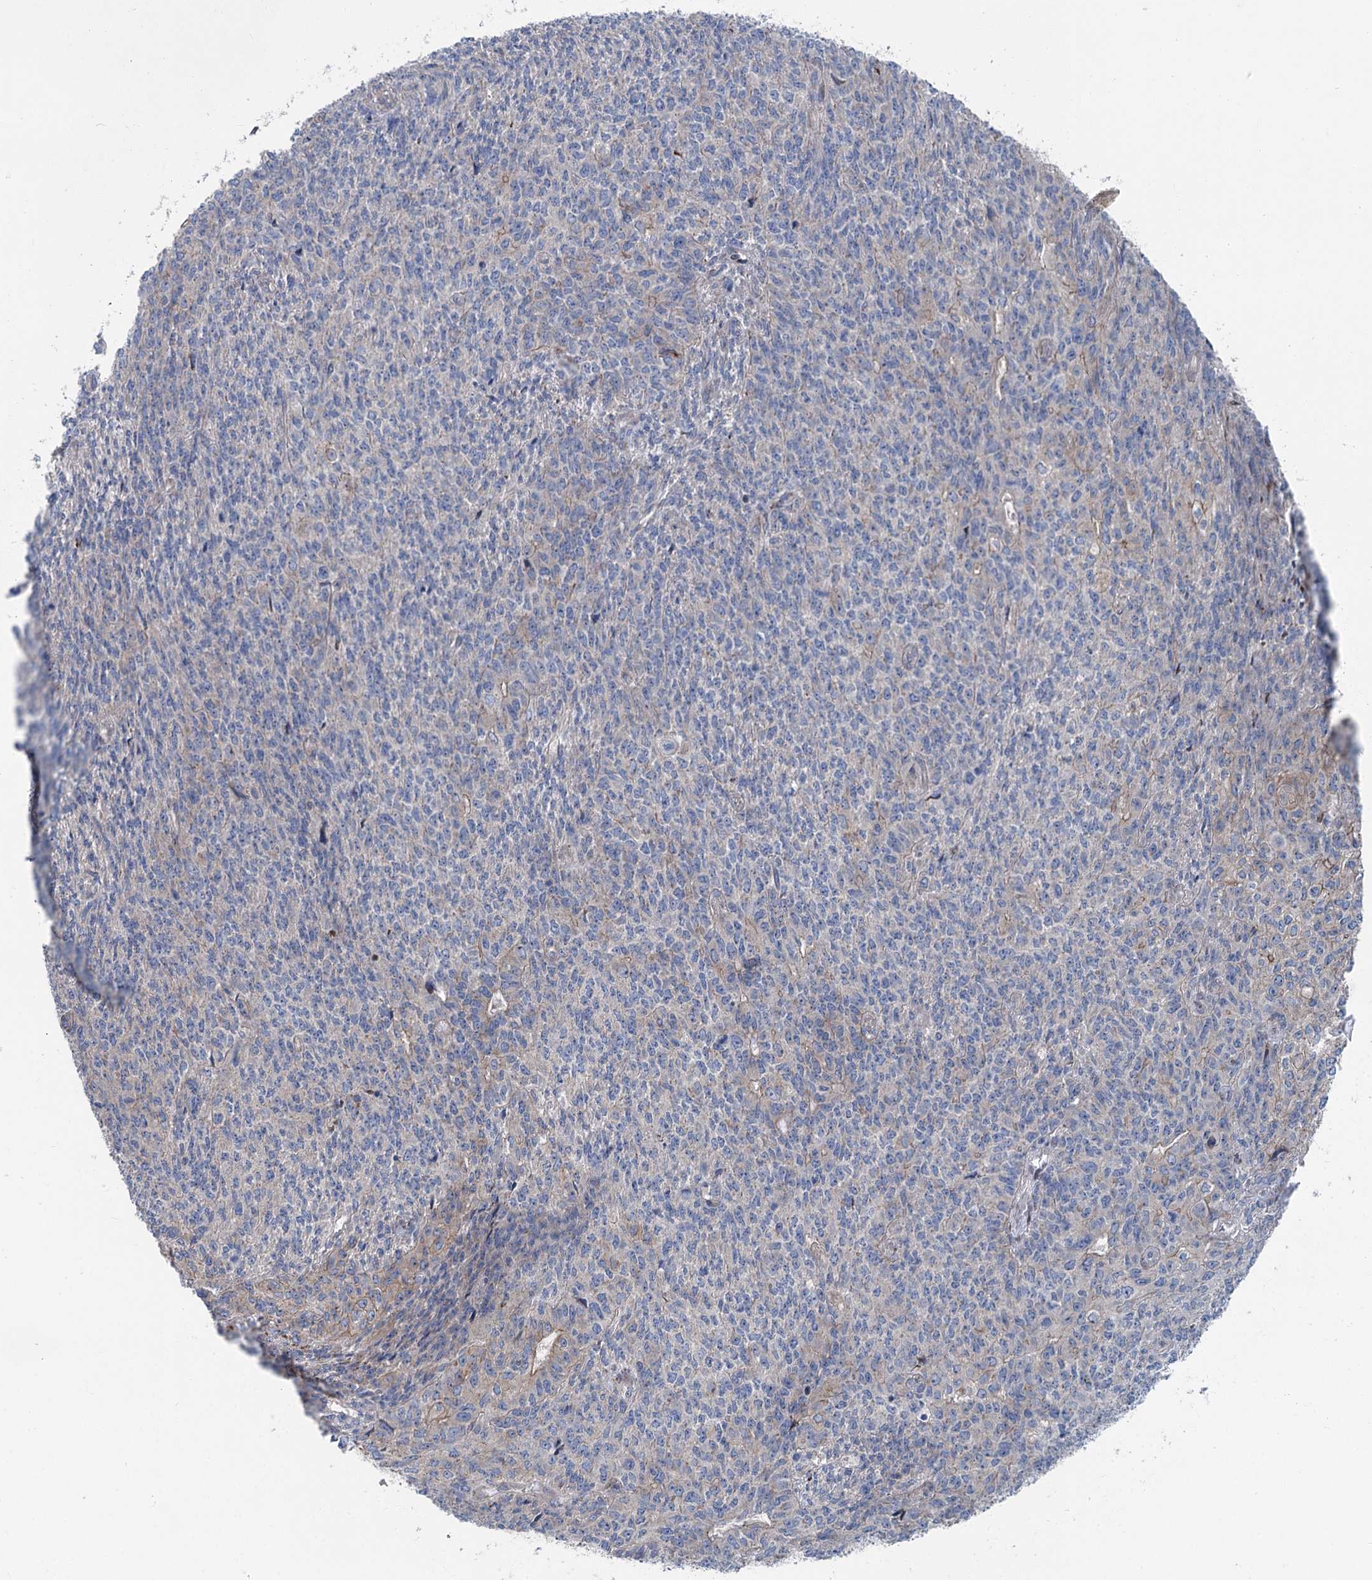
{"staining": {"intensity": "weak", "quantity": "<25%", "location": "cytoplasmic/membranous"}, "tissue": "endometrial cancer", "cell_type": "Tumor cells", "image_type": "cancer", "snomed": [{"axis": "morphology", "description": "Adenocarcinoma, NOS"}, {"axis": "topography", "description": "Endometrium"}], "caption": "Immunohistochemistry of human adenocarcinoma (endometrial) shows no staining in tumor cells. Brightfield microscopy of IHC stained with DAB (brown) and hematoxylin (blue), captured at high magnification.", "gene": "MARK2", "patient": {"sex": "female", "age": 32}}